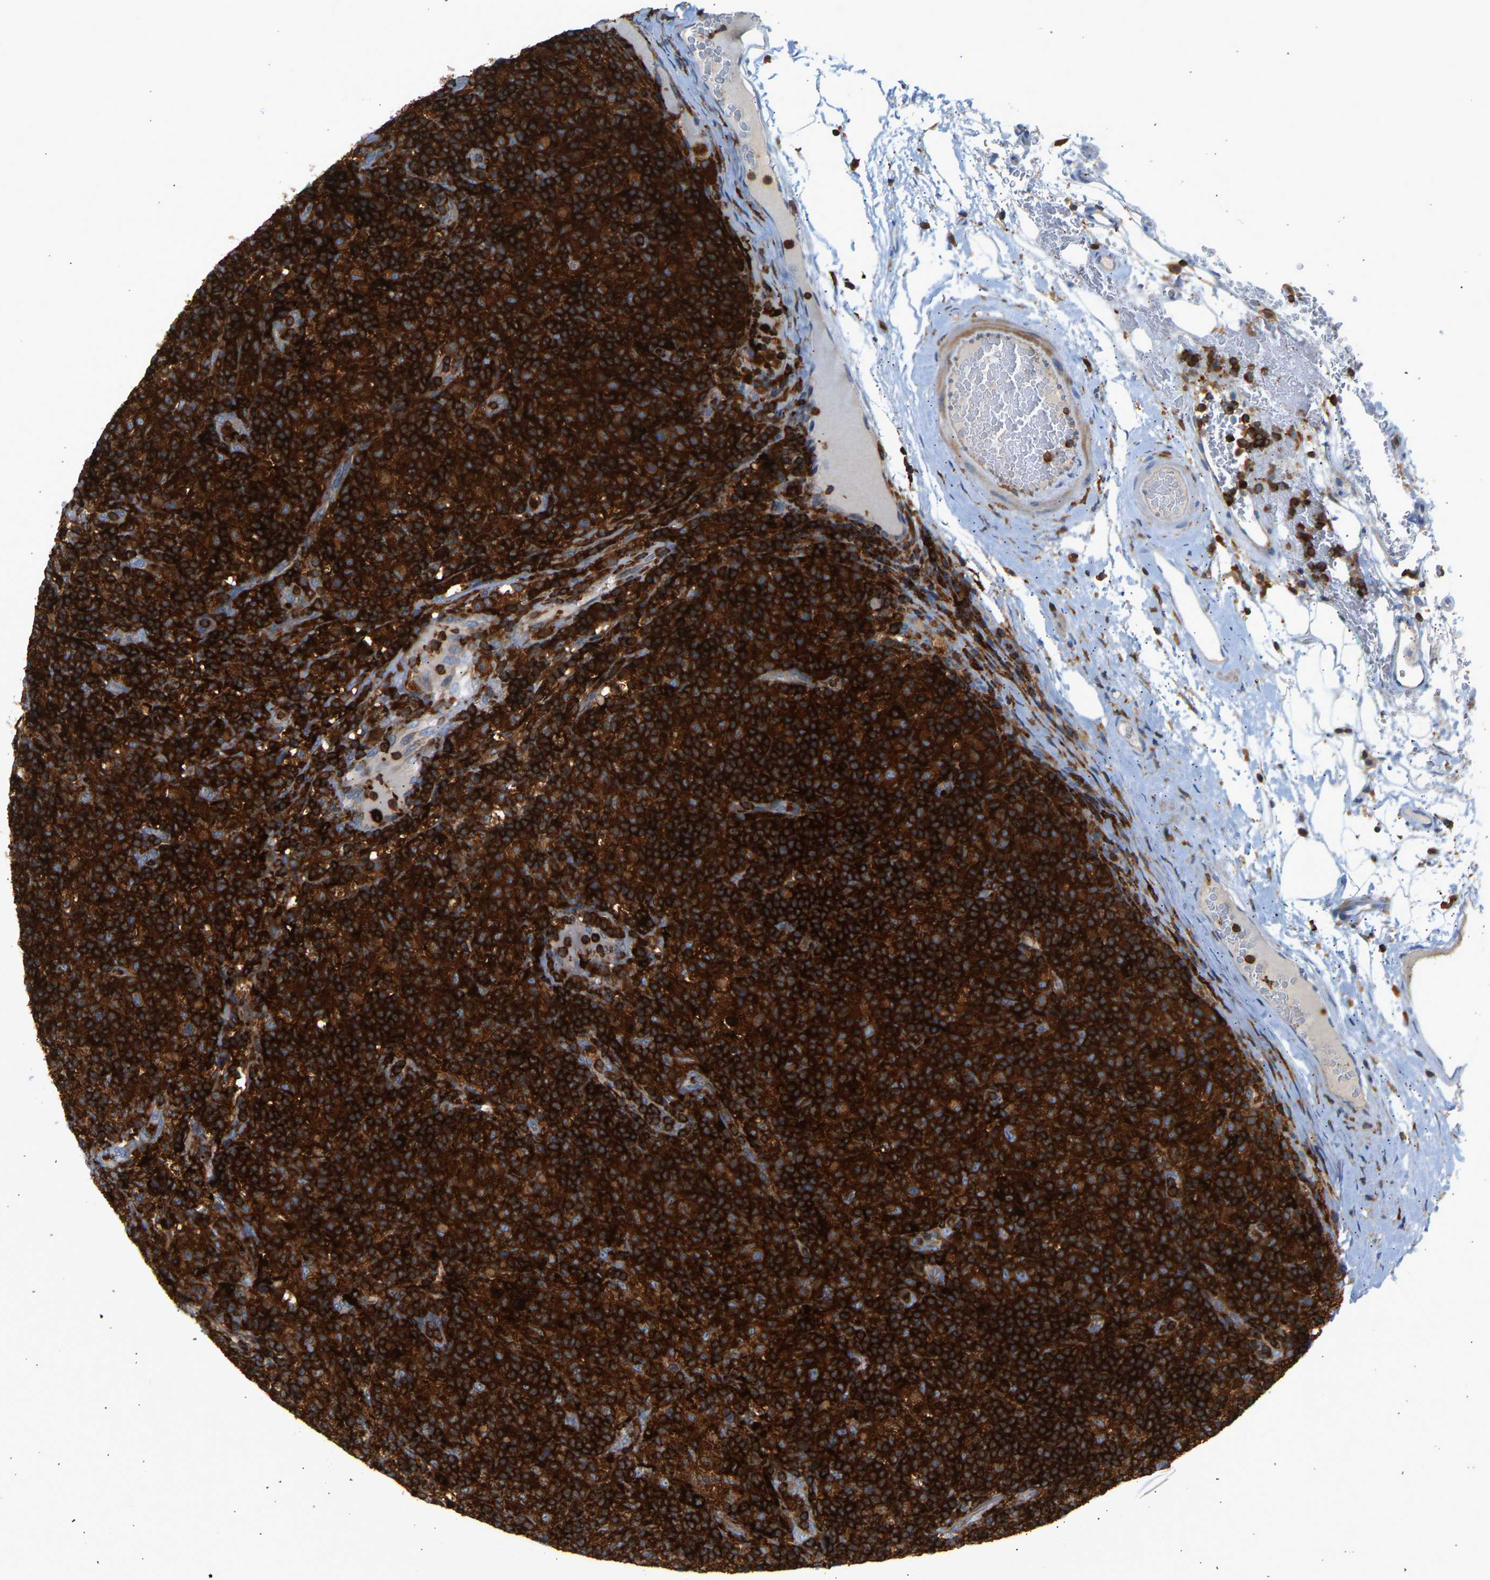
{"staining": {"intensity": "strong", "quantity": ">75%", "location": "cytoplasmic/membranous"}, "tissue": "lymphoma", "cell_type": "Tumor cells", "image_type": "cancer", "snomed": [{"axis": "morphology", "description": "Hodgkin's disease, NOS"}, {"axis": "topography", "description": "Lymph node"}], "caption": "Brown immunohistochemical staining in human Hodgkin's disease displays strong cytoplasmic/membranous expression in about >75% of tumor cells.", "gene": "FNBP1", "patient": {"sex": "male", "age": 70}}